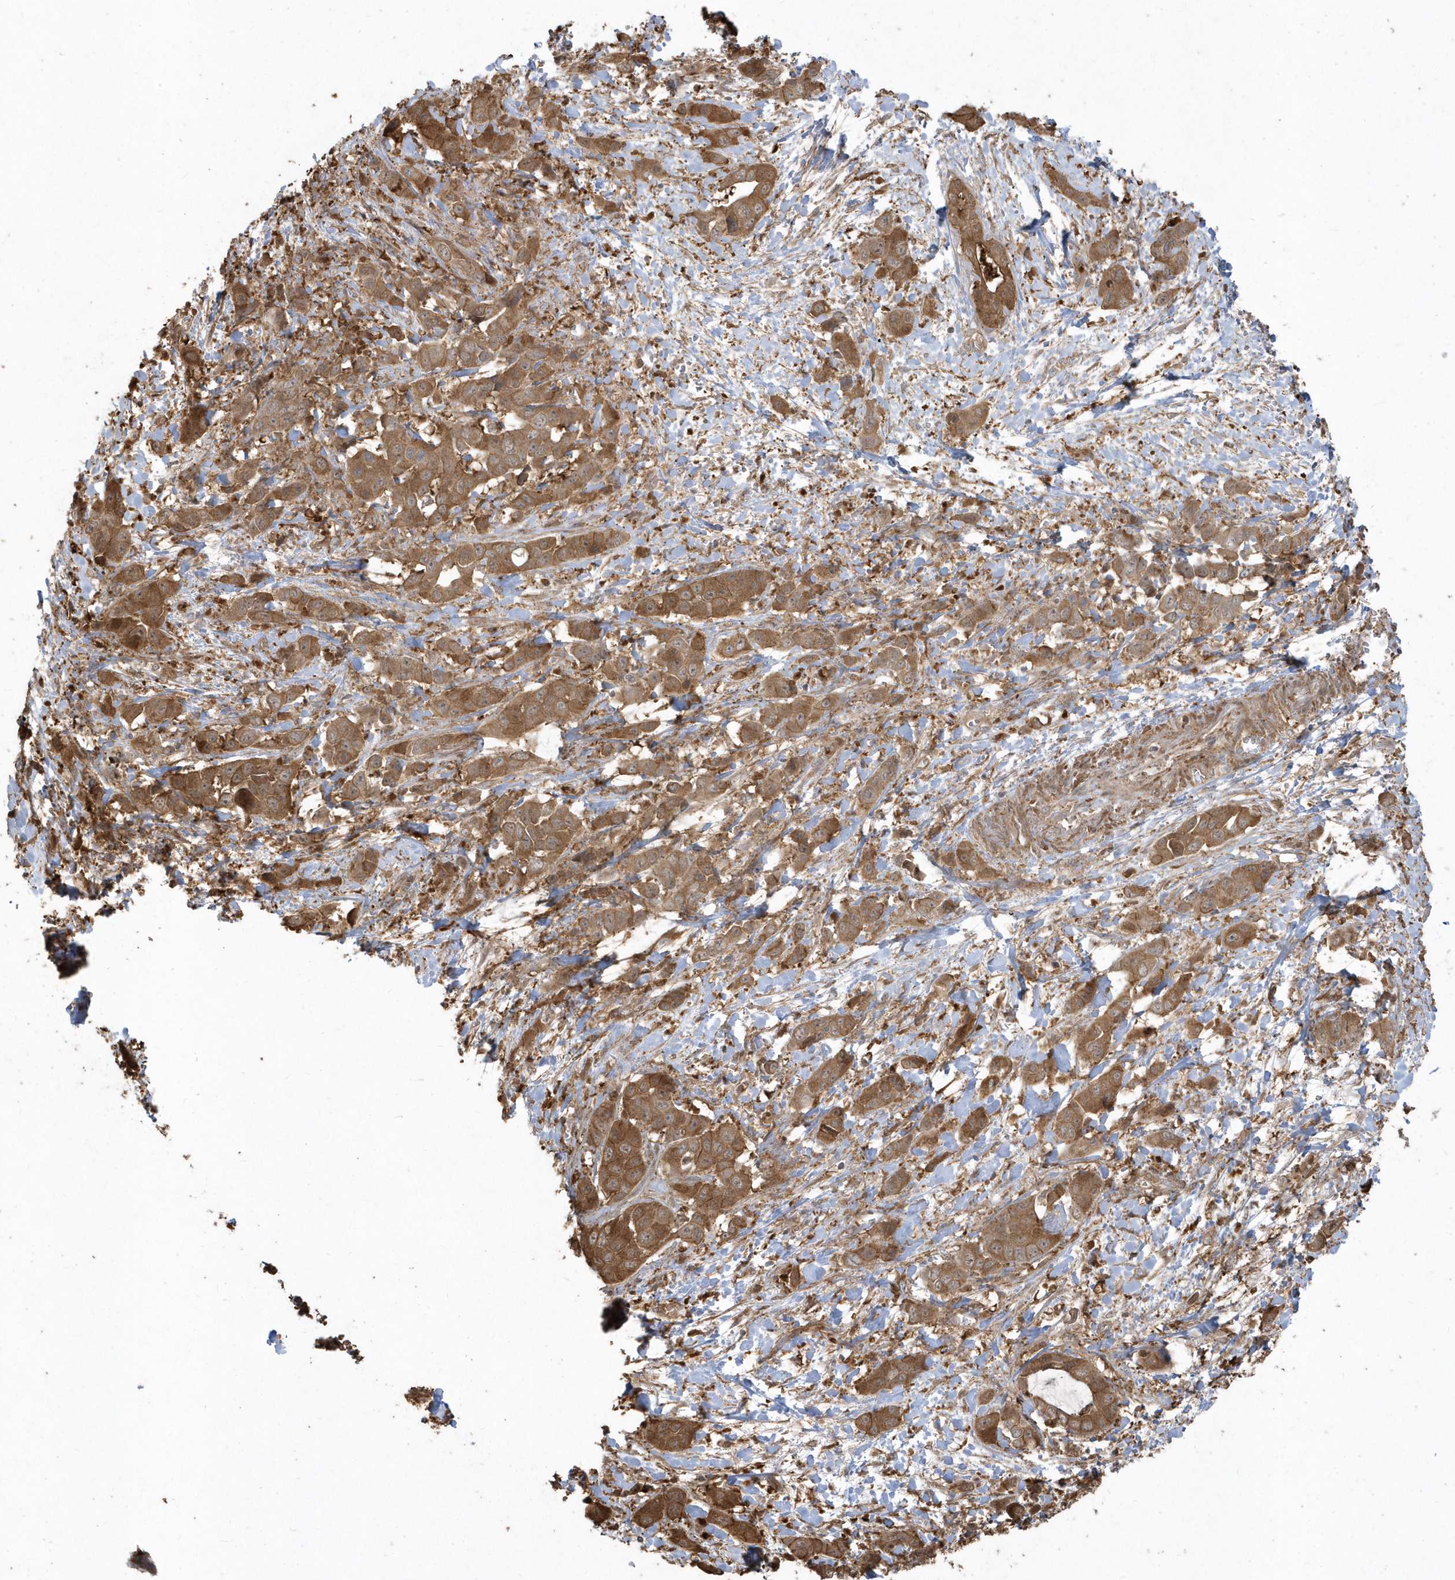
{"staining": {"intensity": "strong", "quantity": ">75%", "location": "cytoplasmic/membranous"}, "tissue": "liver cancer", "cell_type": "Tumor cells", "image_type": "cancer", "snomed": [{"axis": "morphology", "description": "Cholangiocarcinoma"}, {"axis": "topography", "description": "Liver"}], "caption": "Tumor cells show high levels of strong cytoplasmic/membranous expression in approximately >75% of cells in human cholangiocarcinoma (liver). Immunohistochemistry stains the protein in brown and the nuclei are stained blue.", "gene": "HNMT", "patient": {"sex": "female", "age": 52}}